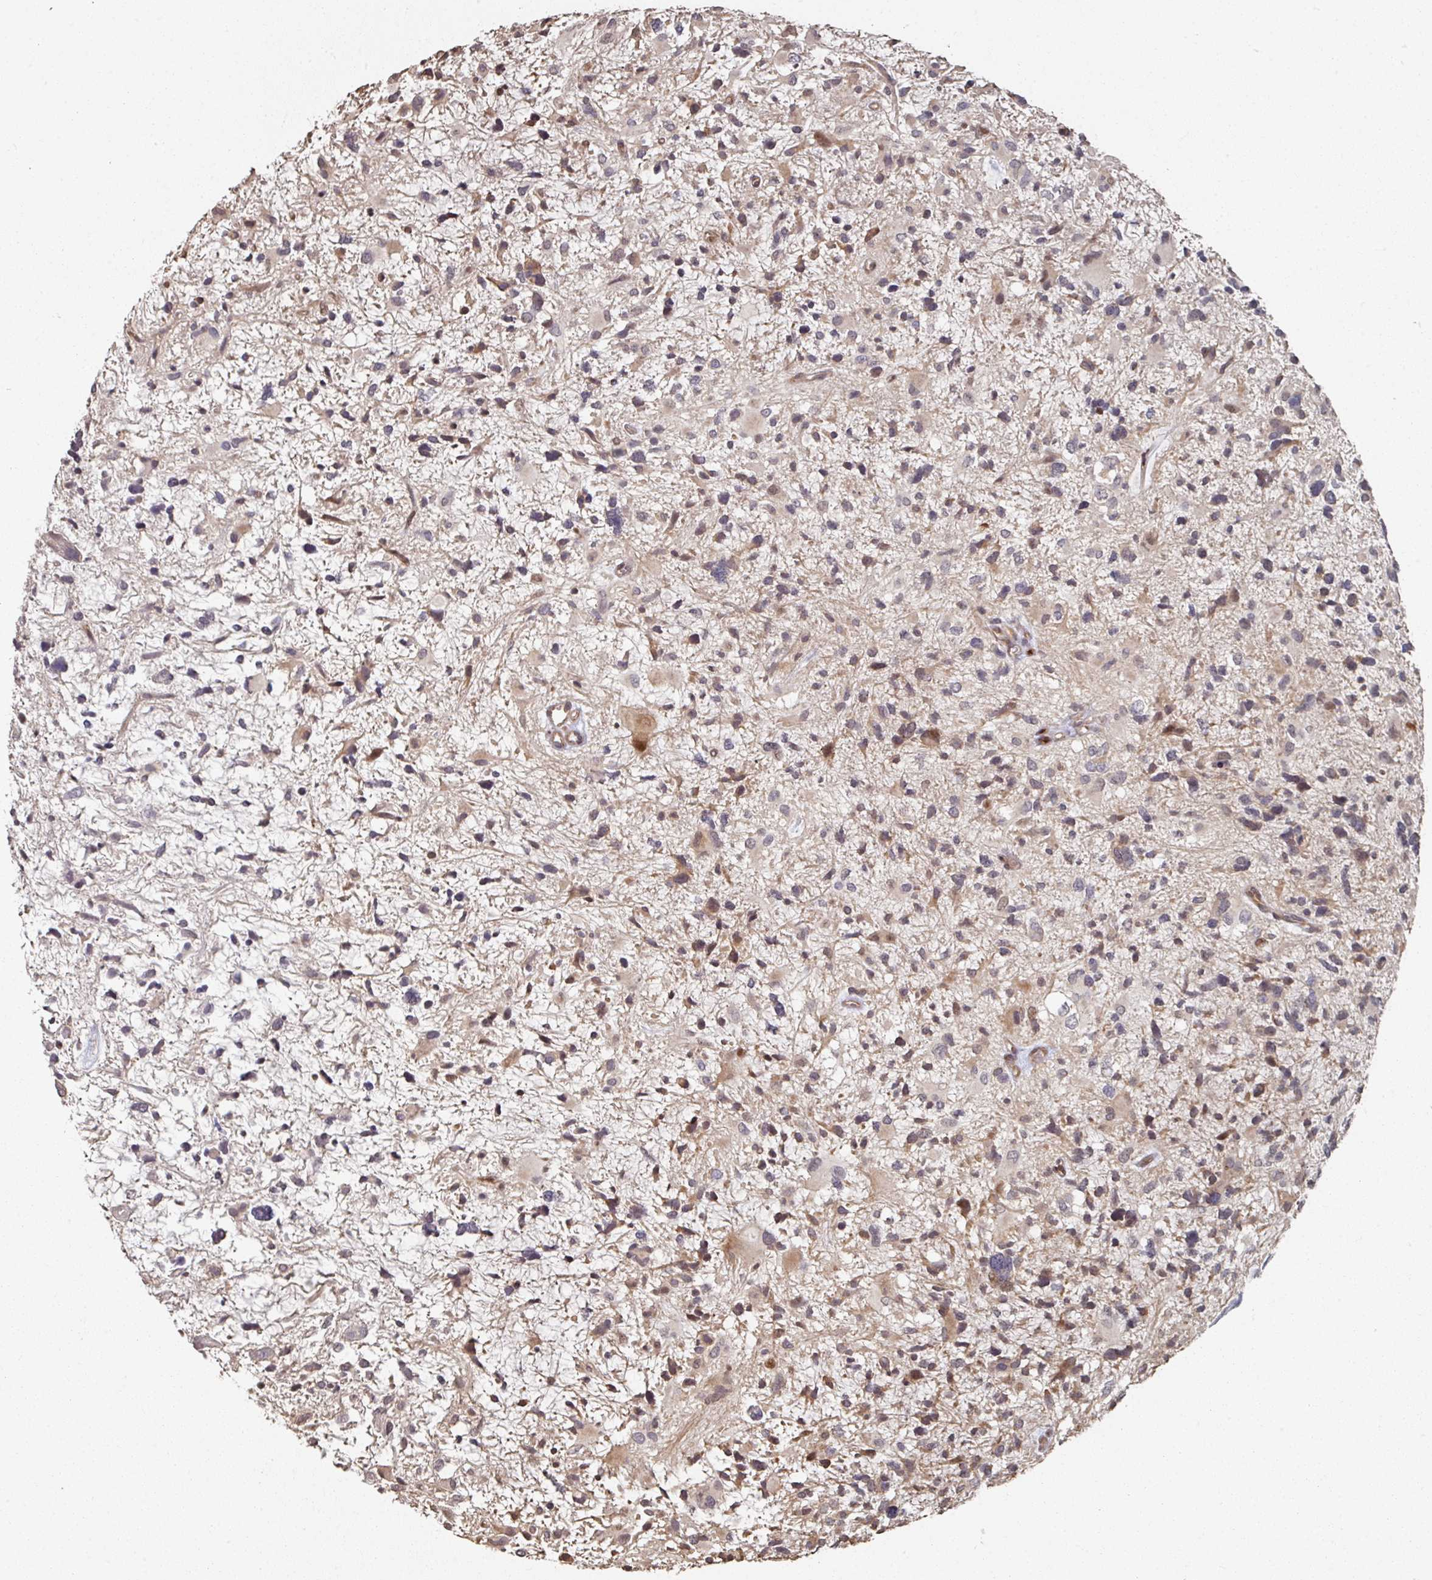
{"staining": {"intensity": "weak", "quantity": "25%-75%", "location": "cytoplasmic/membranous"}, "tissue": "glioma", "cell_type": "Tumor cells", "image_type": "cancer", "snomed": [{"axis": "morphology", "description": "Glioma, malignant, High grade"}, {"axis": "topography", "description": "Brain"}], "caption": "The micrograph shows a brown stain indicating the presence of a protein in the cytoplasmic/membranous of tumor cells in glioma.", "gene": "CA7", "patient": {"sex": "female", "age": 11}}